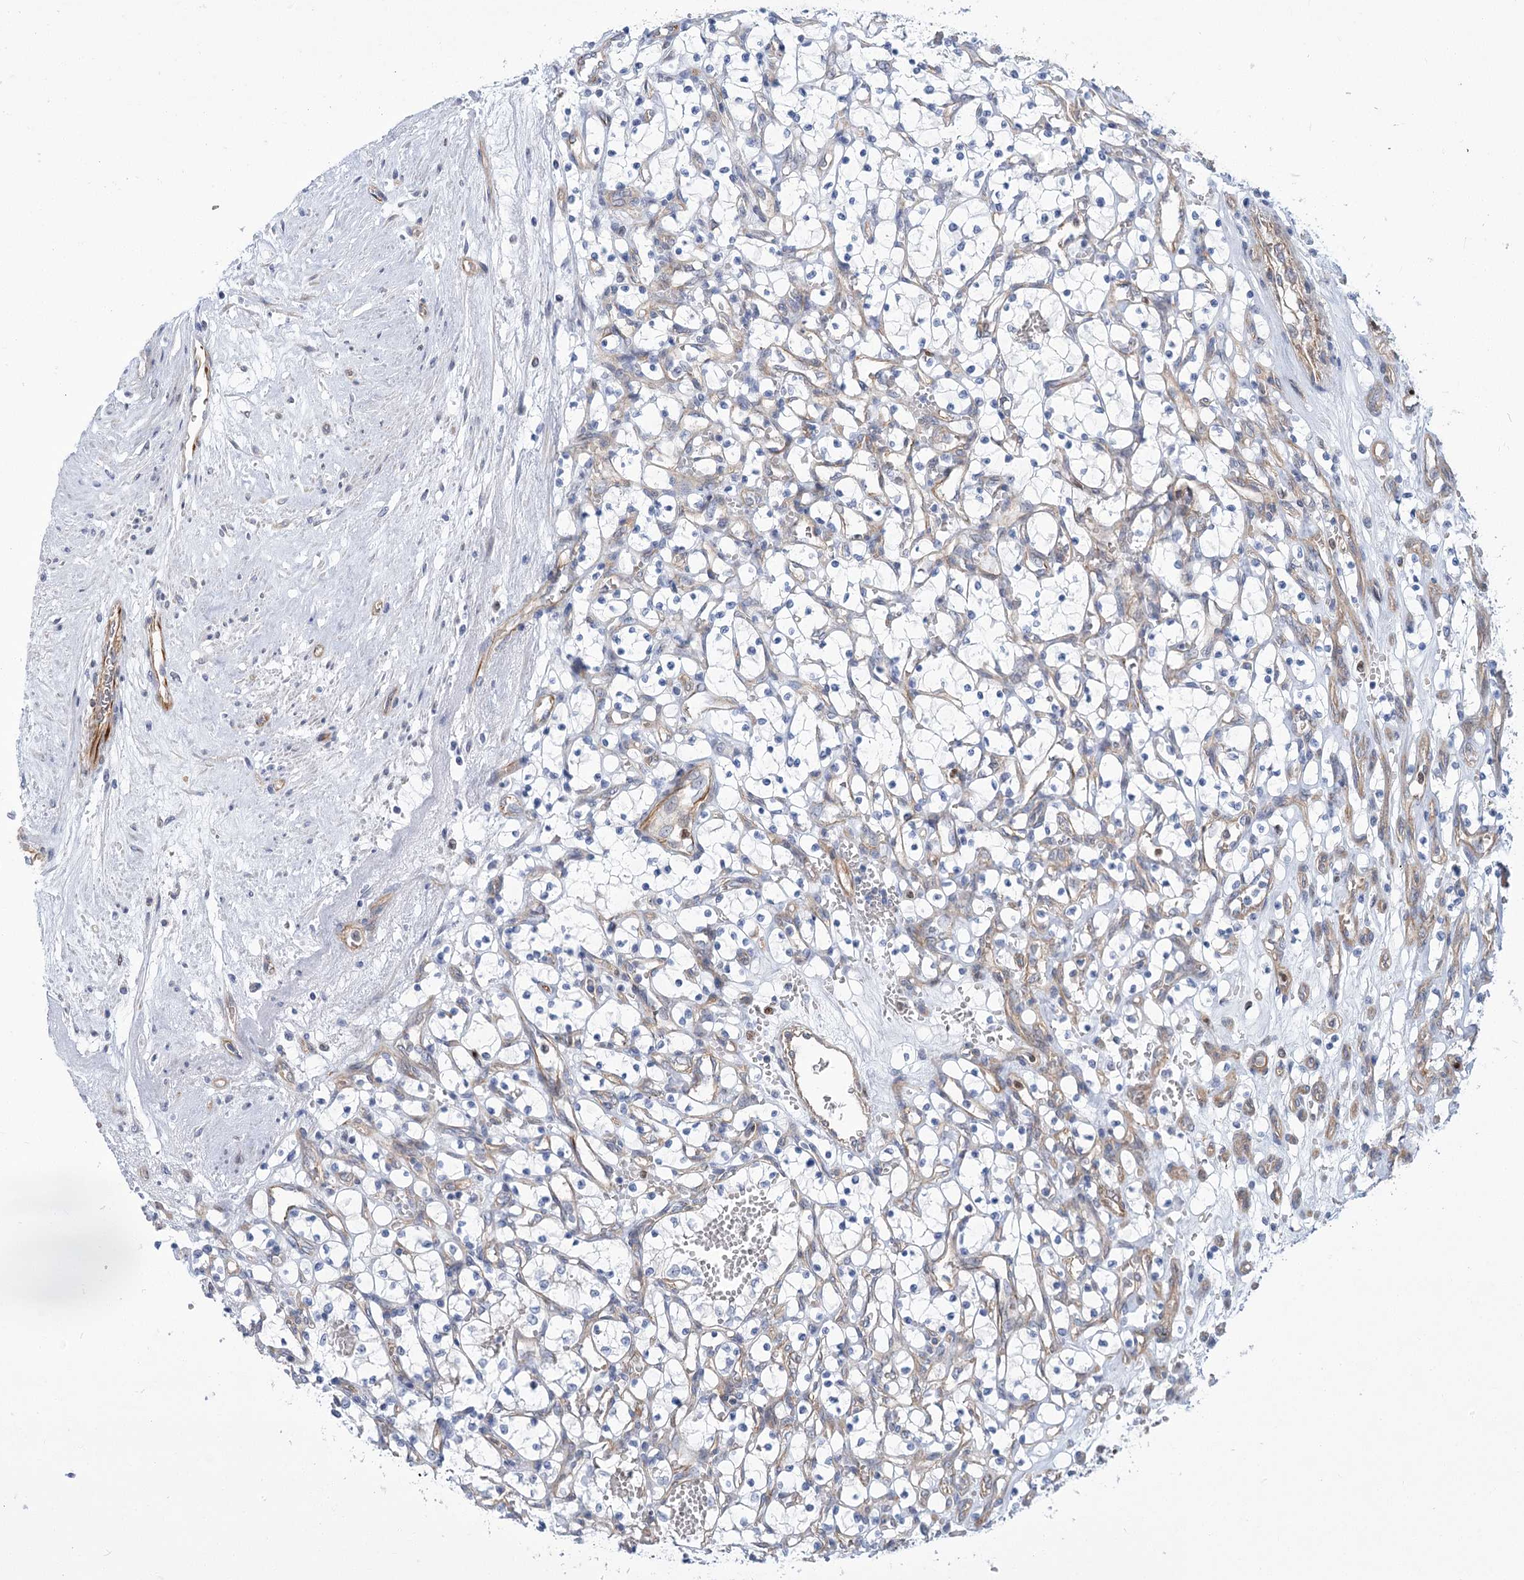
{"staining": {"intensity": "negative", "quantity": "none", "location": "none"}, "tissue": "renal cancer", "cell_type": "Tumor cells", "image_type": "cancer", "snomed": [{"axis": "morphology", "description": "Adenocarcinoma, NOS"}, {"axis": "topography", "description": "Kidney"}], "caption": "Renal cancer stained for a protein using immunohistochemistry reveals no expression tumor cells.", "gene": "THAP6", "patient": {"sex": "female", "age": 69}}